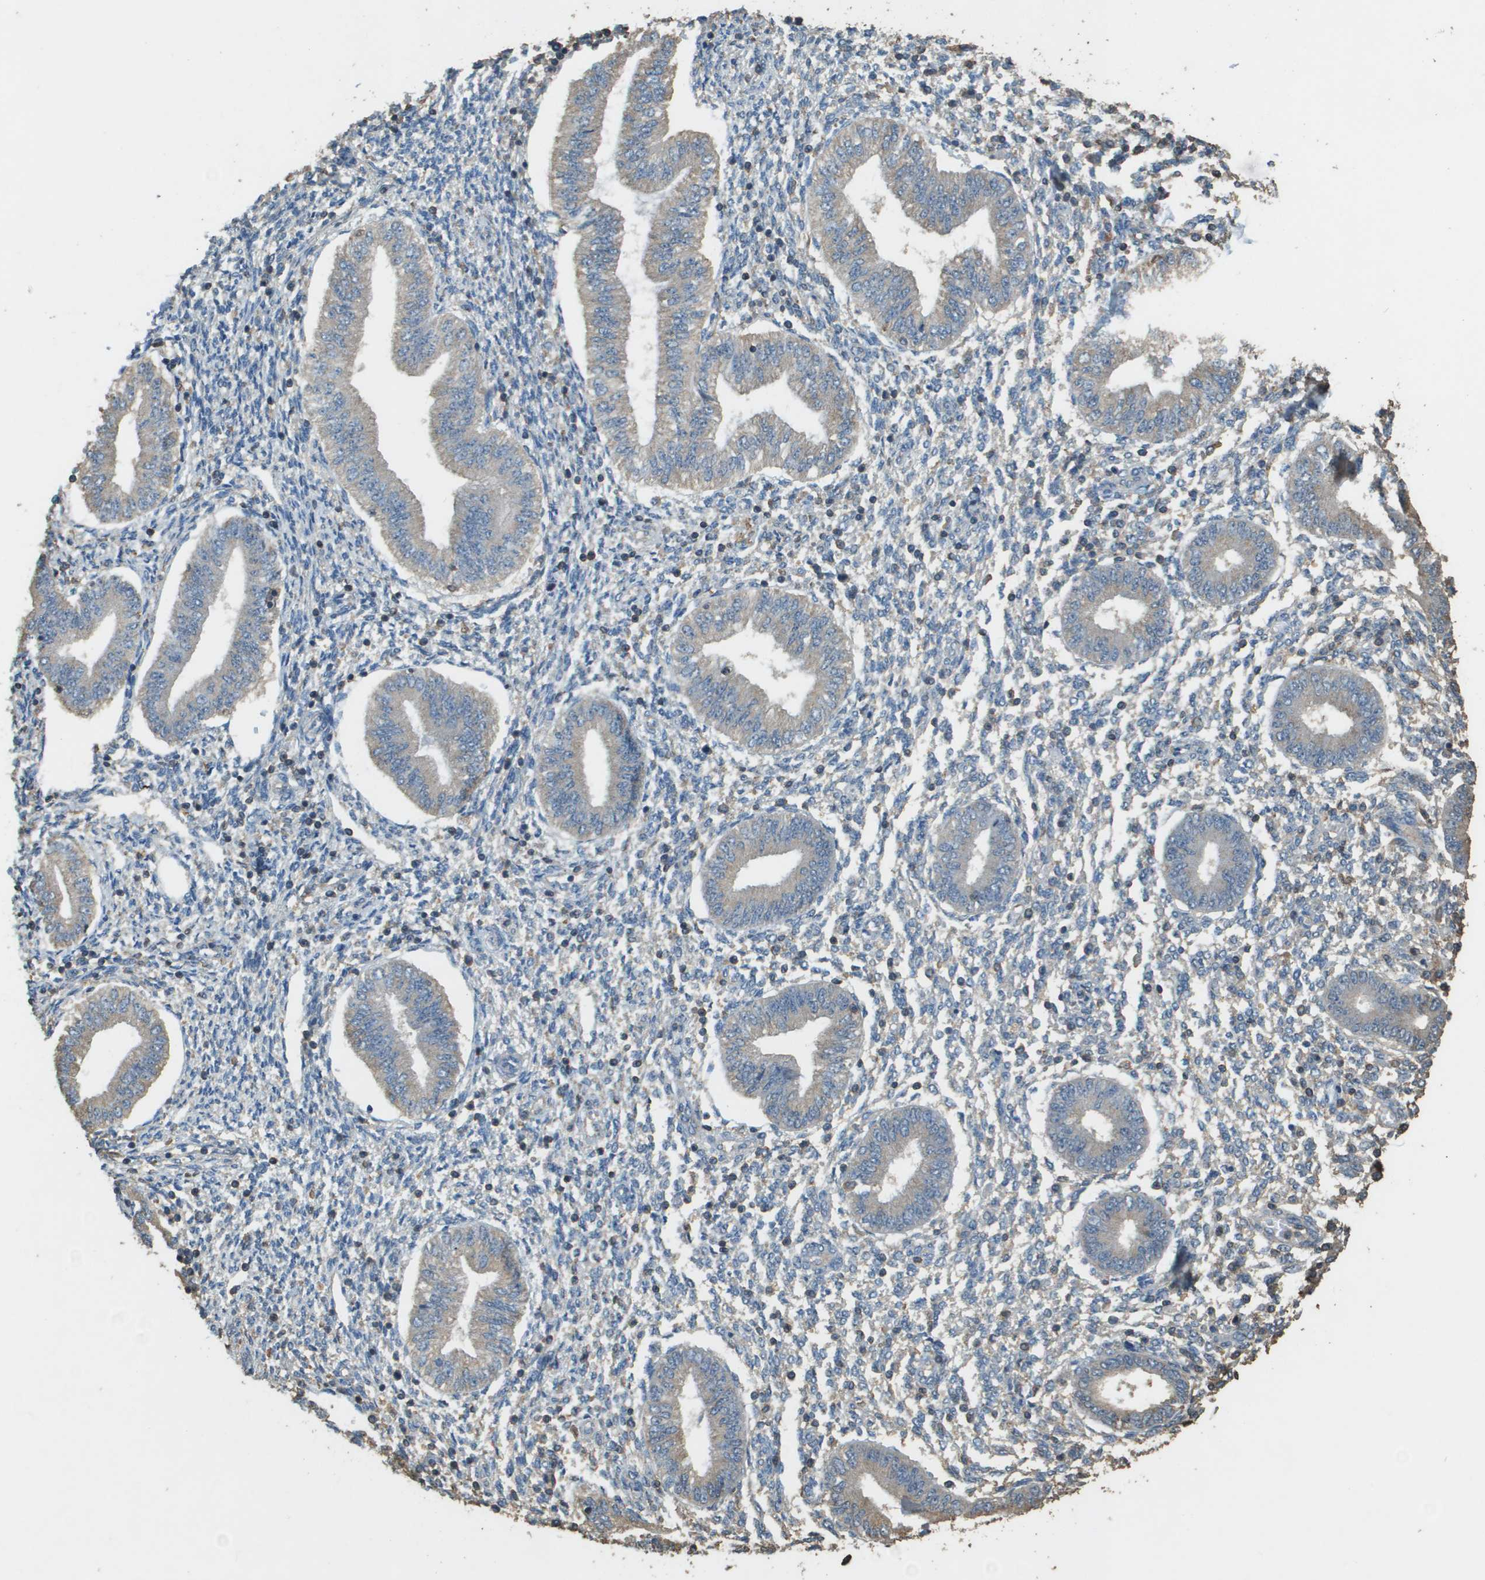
{"staining": {"intensity": "negative", "quantity": "none", "location": "none"}, "tissue": "endometrium", "cell_type": "Cells in endometrial stroma", "image_type": "normal", "snomed": [{"axis": "morphology", "description": "Normal tissue, NOS"}, {"axis": "topography", "description": "Endometrium"}], "caption": "This is an immunohistochemistry micrograph of benign human endometrium. There is no expression in cells in endometrial stroma.", "gene": "MS4A7", "patient": {"sex": "female", "age": 50}}